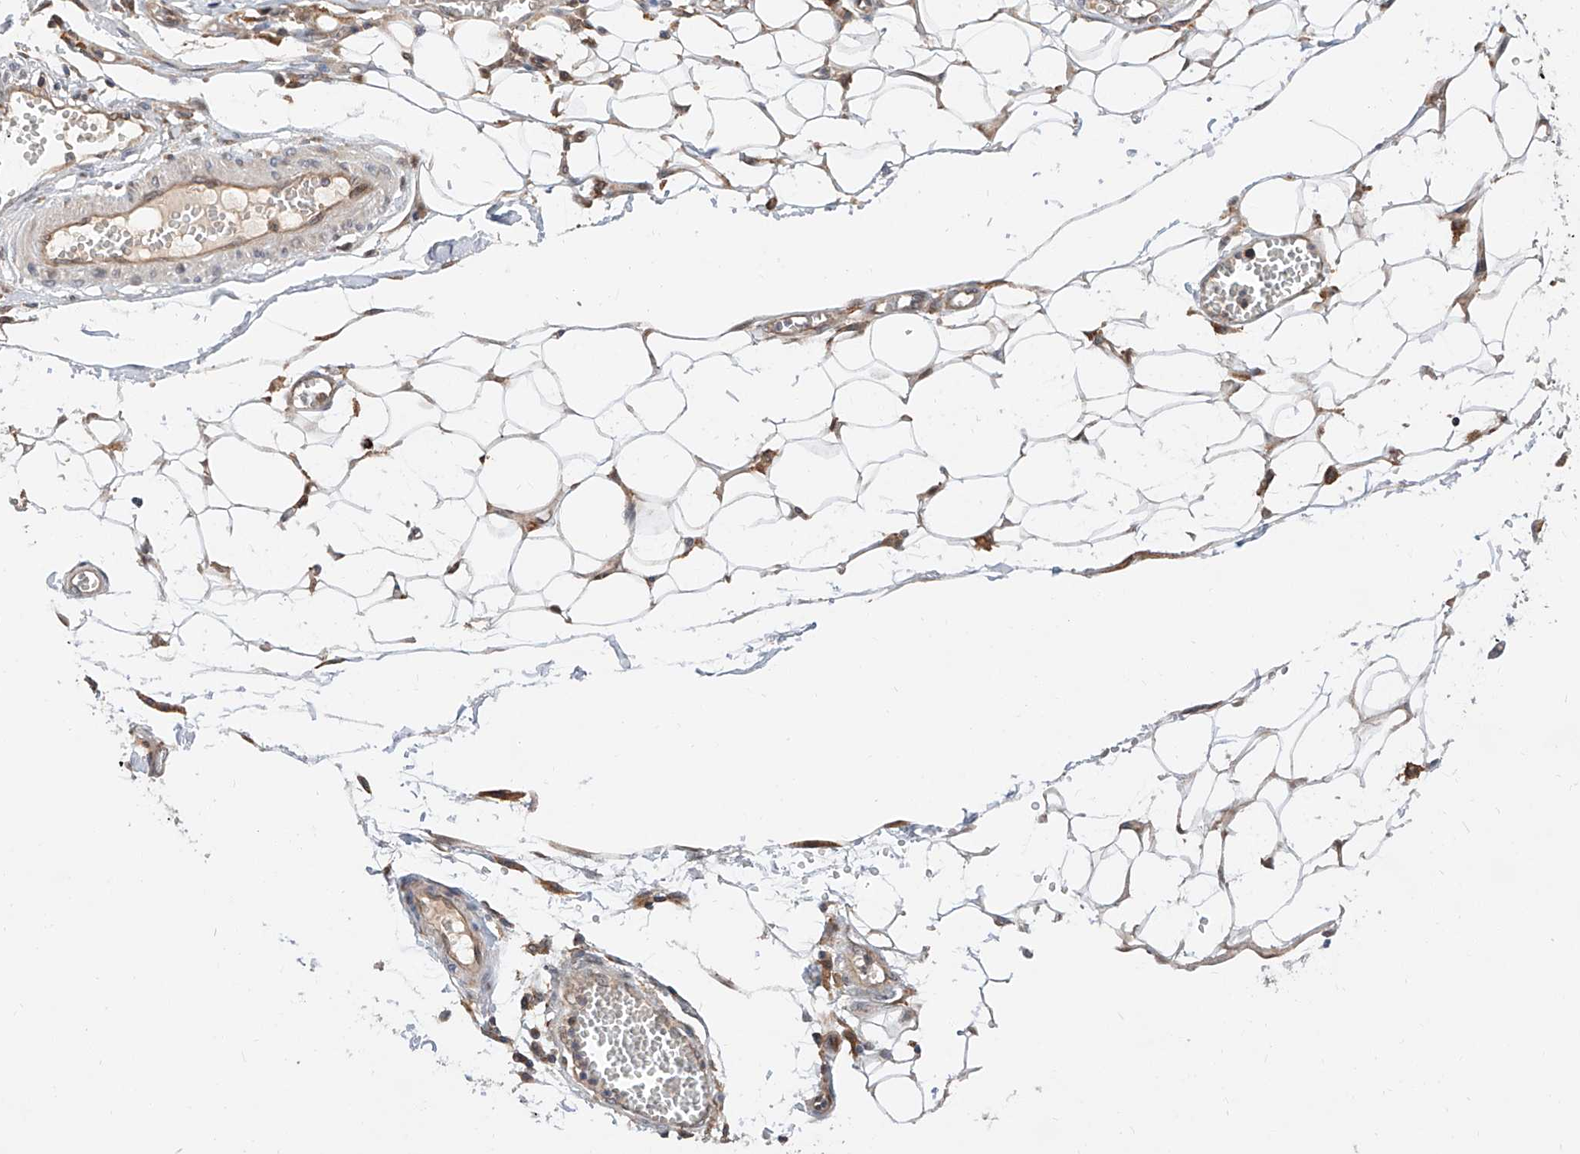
{"staining": {"intensity": "moderate", "quantity": ">75%", "location": "cytoplasmic/membranous"}, "tissue": "ovarian cancer", "cell_type": "Tumor cells", "image_type": "cancer", "snomed": [{"axis": "morphology", "description": "Cystadenocarcinoma, serous, NOS"}, {"axis": "topography", "description": "Soft tissue"}, {"axis": "topography", "description": "Ovary"}], "caption": "Tumor cells display medium levels of moderate cytoplasmic/membranous positivity in about >75% of cells in ovarian cancer.", "gene": "DIRAS3", "patient": {"sex": "female", "age": 57}}